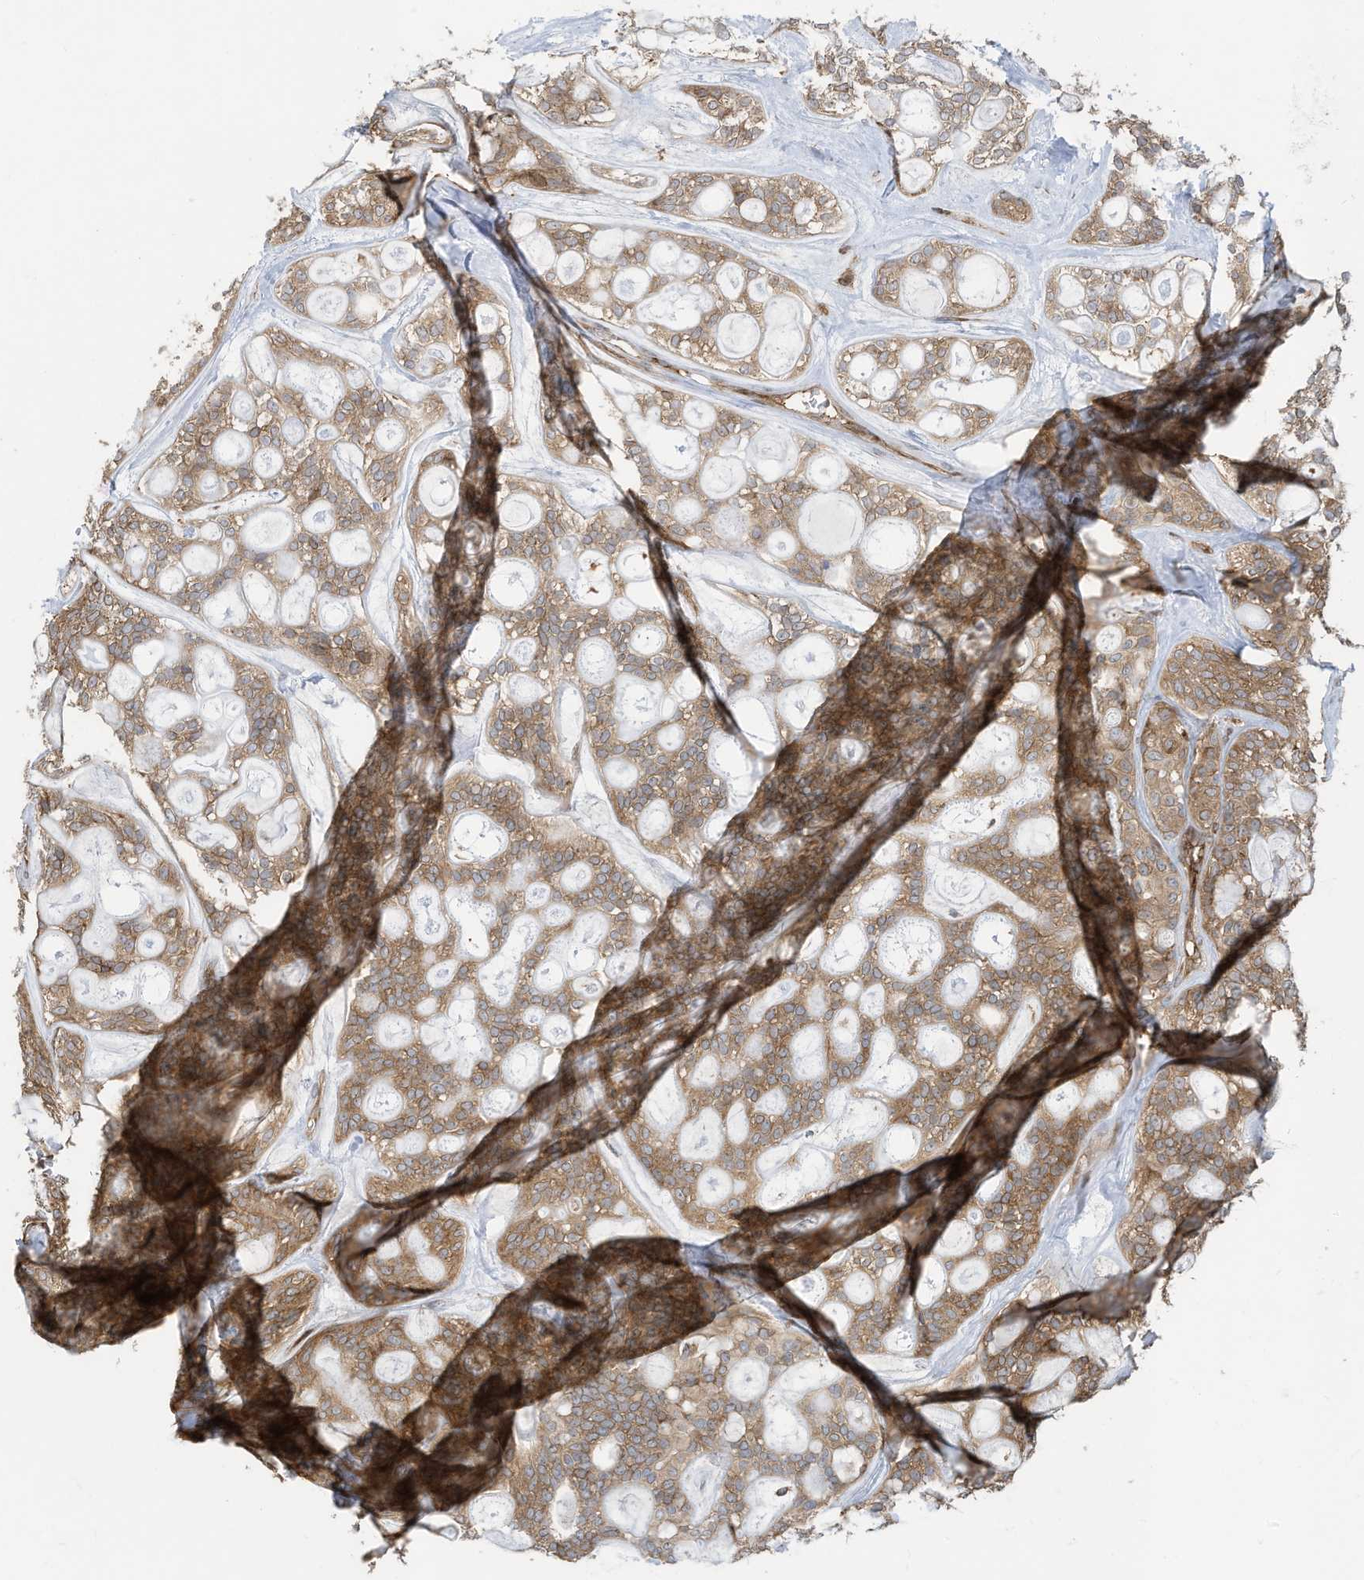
{"staining": {"intensity": "moderate", "quantity": ">75%", "location": "cytoplasmic/membranous"}, "tissue": "head and neck cancer", "cell_type": "Tumor cells", "image_type": "cancer", "snomed": [{"axis": "morphology", "description": "Adenocarcinoma, NOS"}, {"axis": "topography", "description": "Head-Neck"}], "caption": "High-magnification brightfield microscopy of head and neck cancer (adenocarcinoma) stained with DAB (brown) and counterstained with hematoxylin (blue). tumor cells exhibit moderate cytoplasmic/membranous positivity is seen in approximately>75% of cells.", "gene": "USE1", "patient": {"sex": "male", "age": 66}}